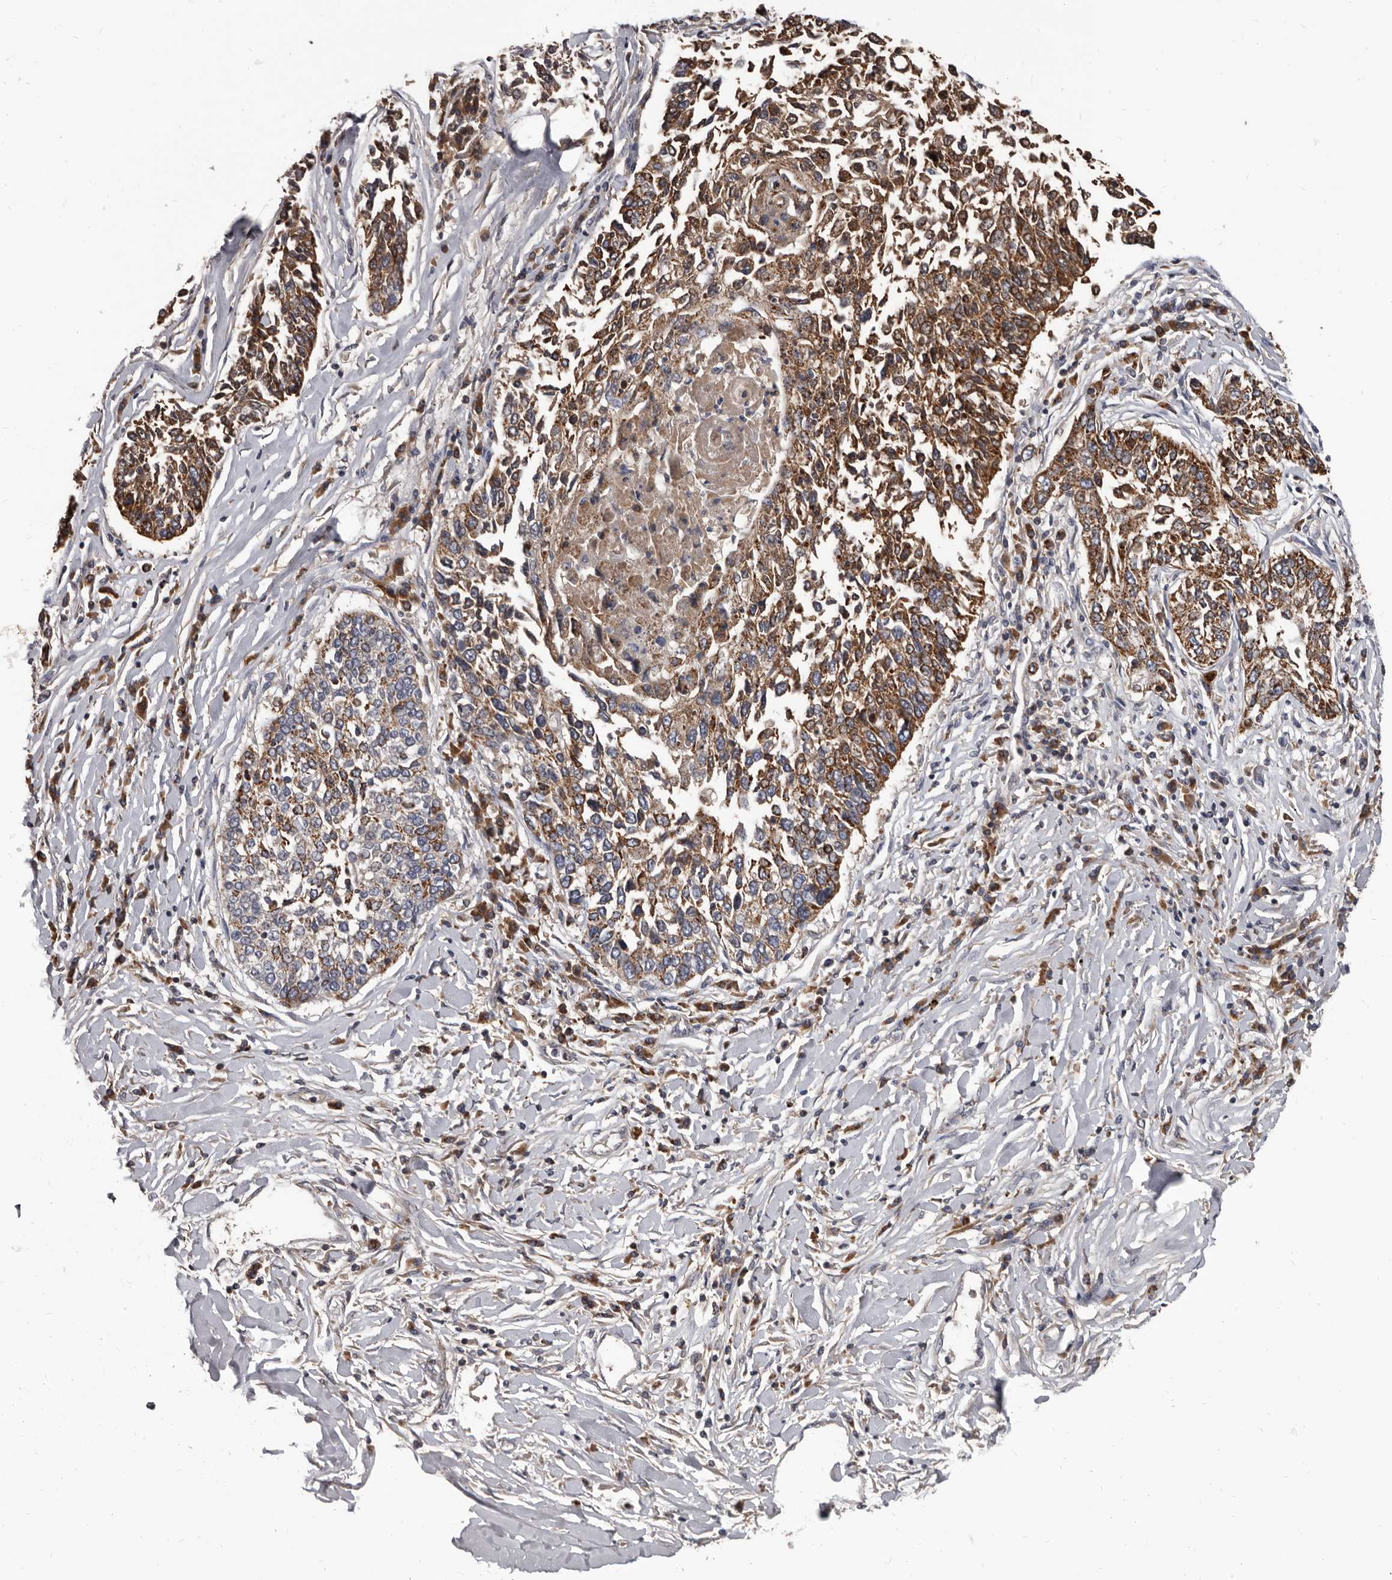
{"staining": {"intensity": "strong", "quantity": ">75%", "location": "cytoplasmic/membranous"}, "tissue": "lung cancer", "cell_type": "Tumor cells", "image_type": "cancer", "snomed": [{"axis": "morphology", "description": "Normal tissue, NOS"}, {"axis": "morphology", "description": "Squamous cell carcinoma, NOS"}, {"axis": "topography", "description": "Cartilage tissue"}, {"axis": "topography", "description": "Bronchus"}, {"axis": "topography", "description": "Lung"}, {"axis": "topography", "description": "Peripheral nerve tissue"}], "caption": "Brown immunohistochemical staining in lung cancer displays strong cytoplasmic/membranous staining in approximately >75% of tumor cells.", "gene": "ALDH5A1", "patient": {"sex": "female", "age": 49}}